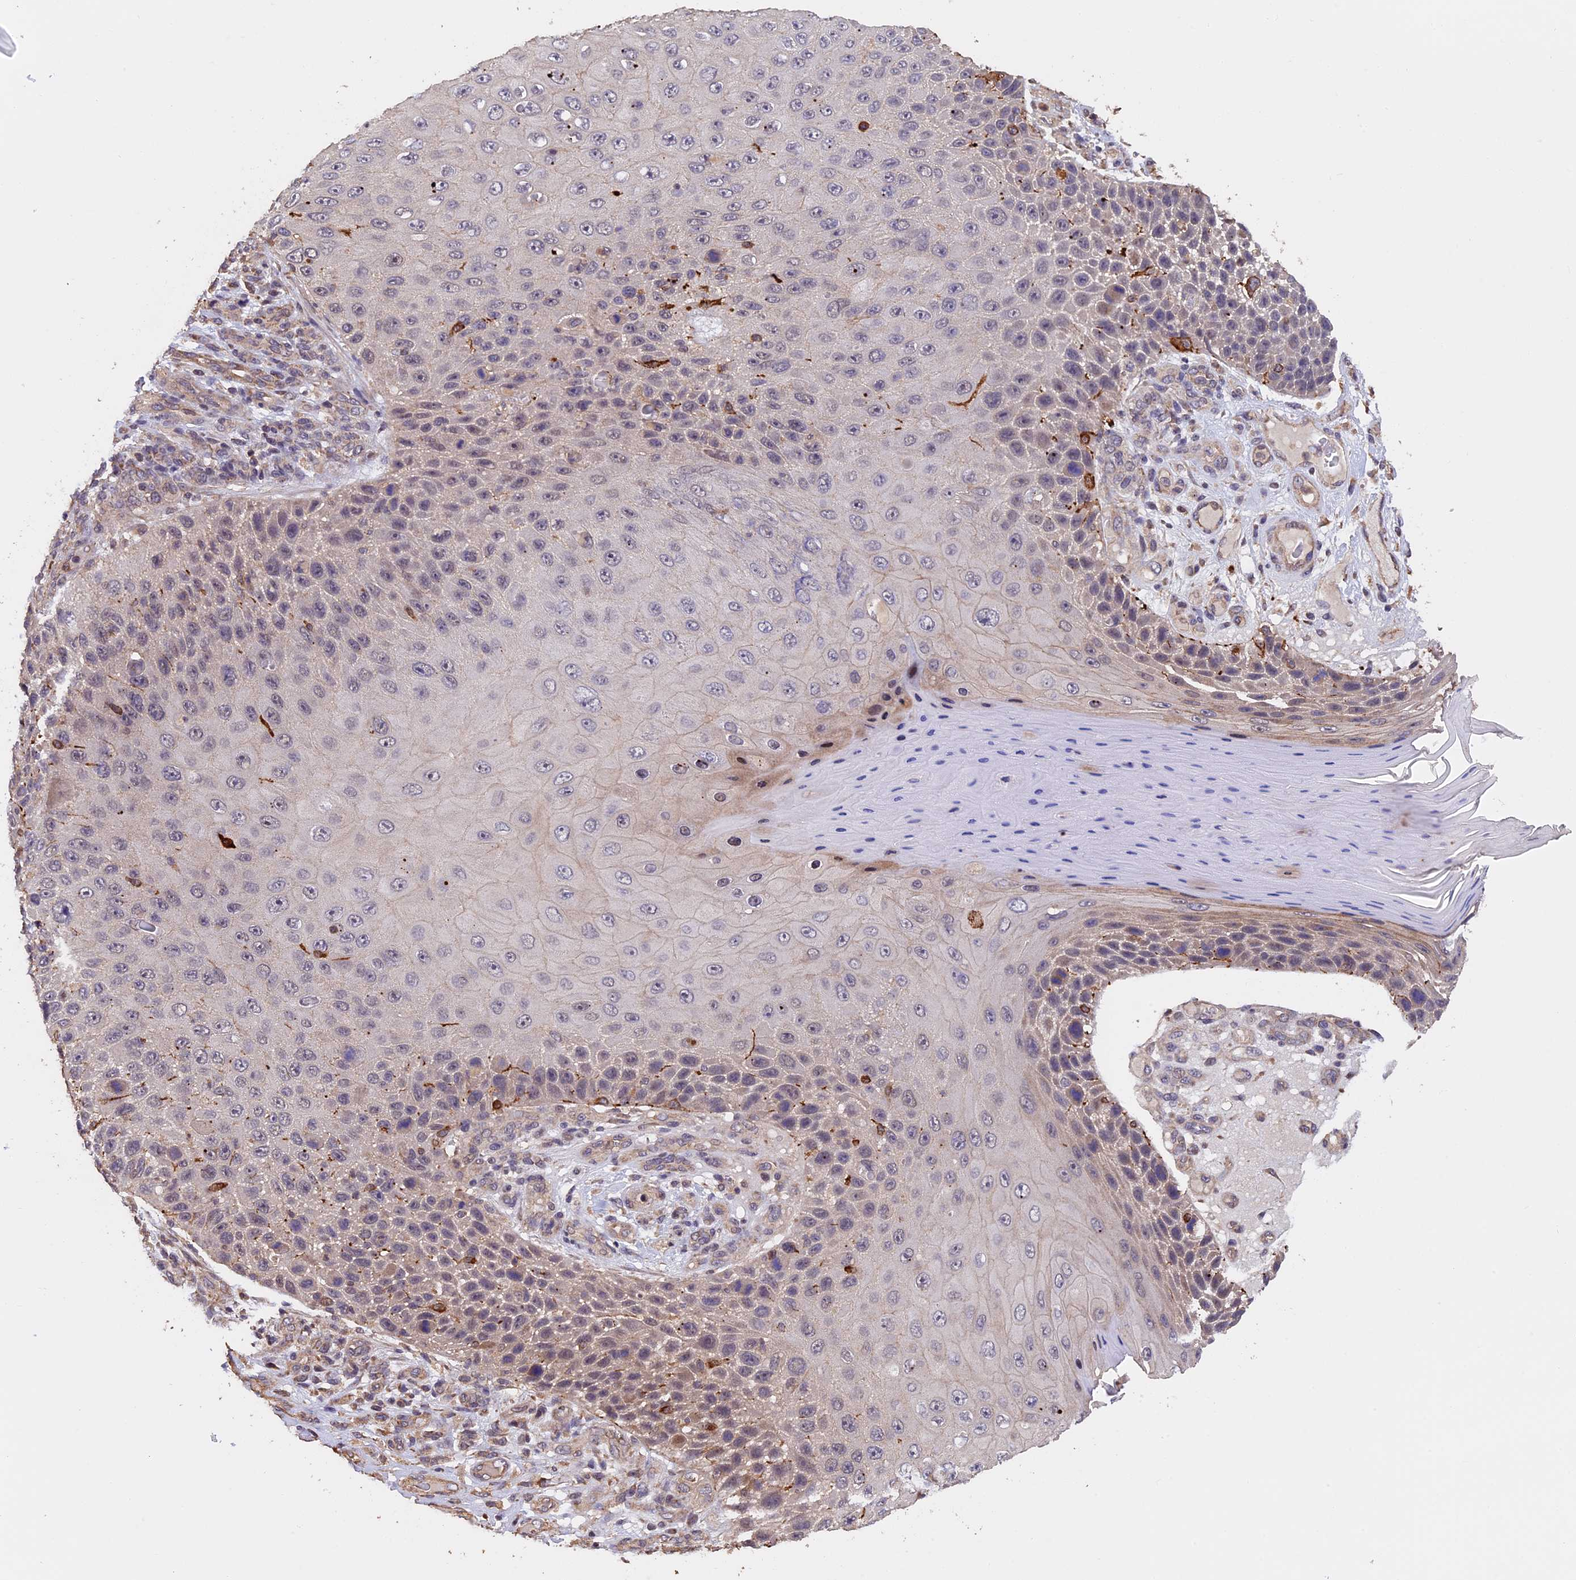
{"staining": {"intensity": "weak", "quantity": "<25%", "location": "cytoplasmic/membranous"}, "tissue": "skin cancer", "cell_type": "Tumor cells", "image_type": "cancer", "snomed": [{"axis": "morphology", "description": "Squamous cell carcinoma, NOS"}, {"axis": "topography", "description": "Skin"}], "caption": "DAB (3,3'-diaminobenzidine) immunohistochemical staining of human squamous cell carcinoma (skin) displays no significant positivity in tumor cells. The staining is performed using DAB (3,3'-diaminobenzidine) brown chromogen with nuclei counter-stained in using hematoxylin.", "gene": "PKD2L2", "patient": {"sex": "female", "age": 88}}